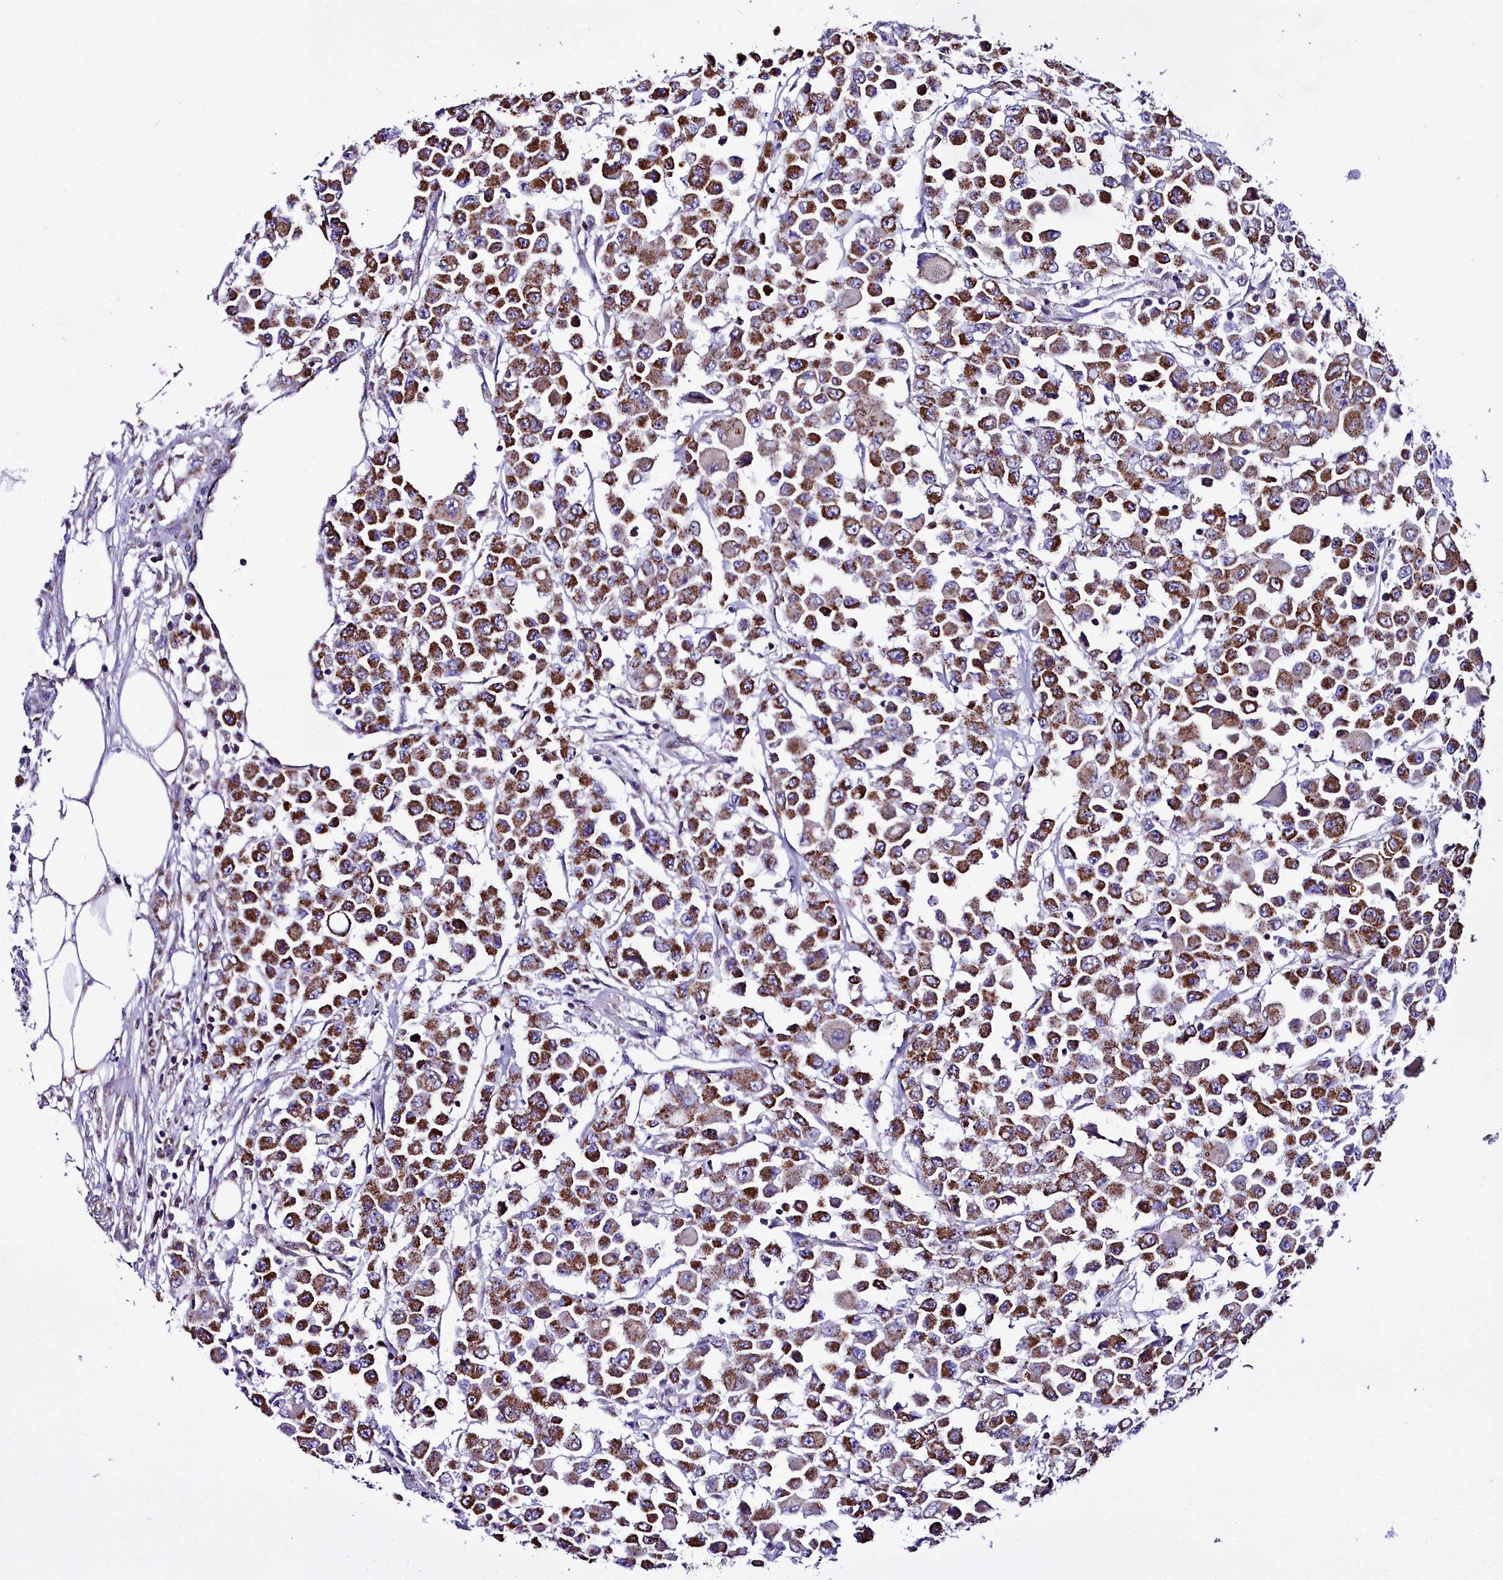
{"staining": {"intensity": "strong", "quantity": ">75%", "location": "cytoplasmic/membranous"}, "tissue": "colorectal cancer", "cell_type": "Tumor cells", "image_type": "cancer", "snomed": [{"axis": "morphology", "description": "Adenocarcinoma, NOS"}, {"axis": "topography", "description": "Colon"}], "caption": "Immunohistochemical staining of human colorectal cancer (adenocarcinoma) shows high levels of strong cytoplasmic/membranous positivity in approximately >75% of tumor cells.", "gene": "WDFY3", "patient": {"sex": "male", "age": 51}}